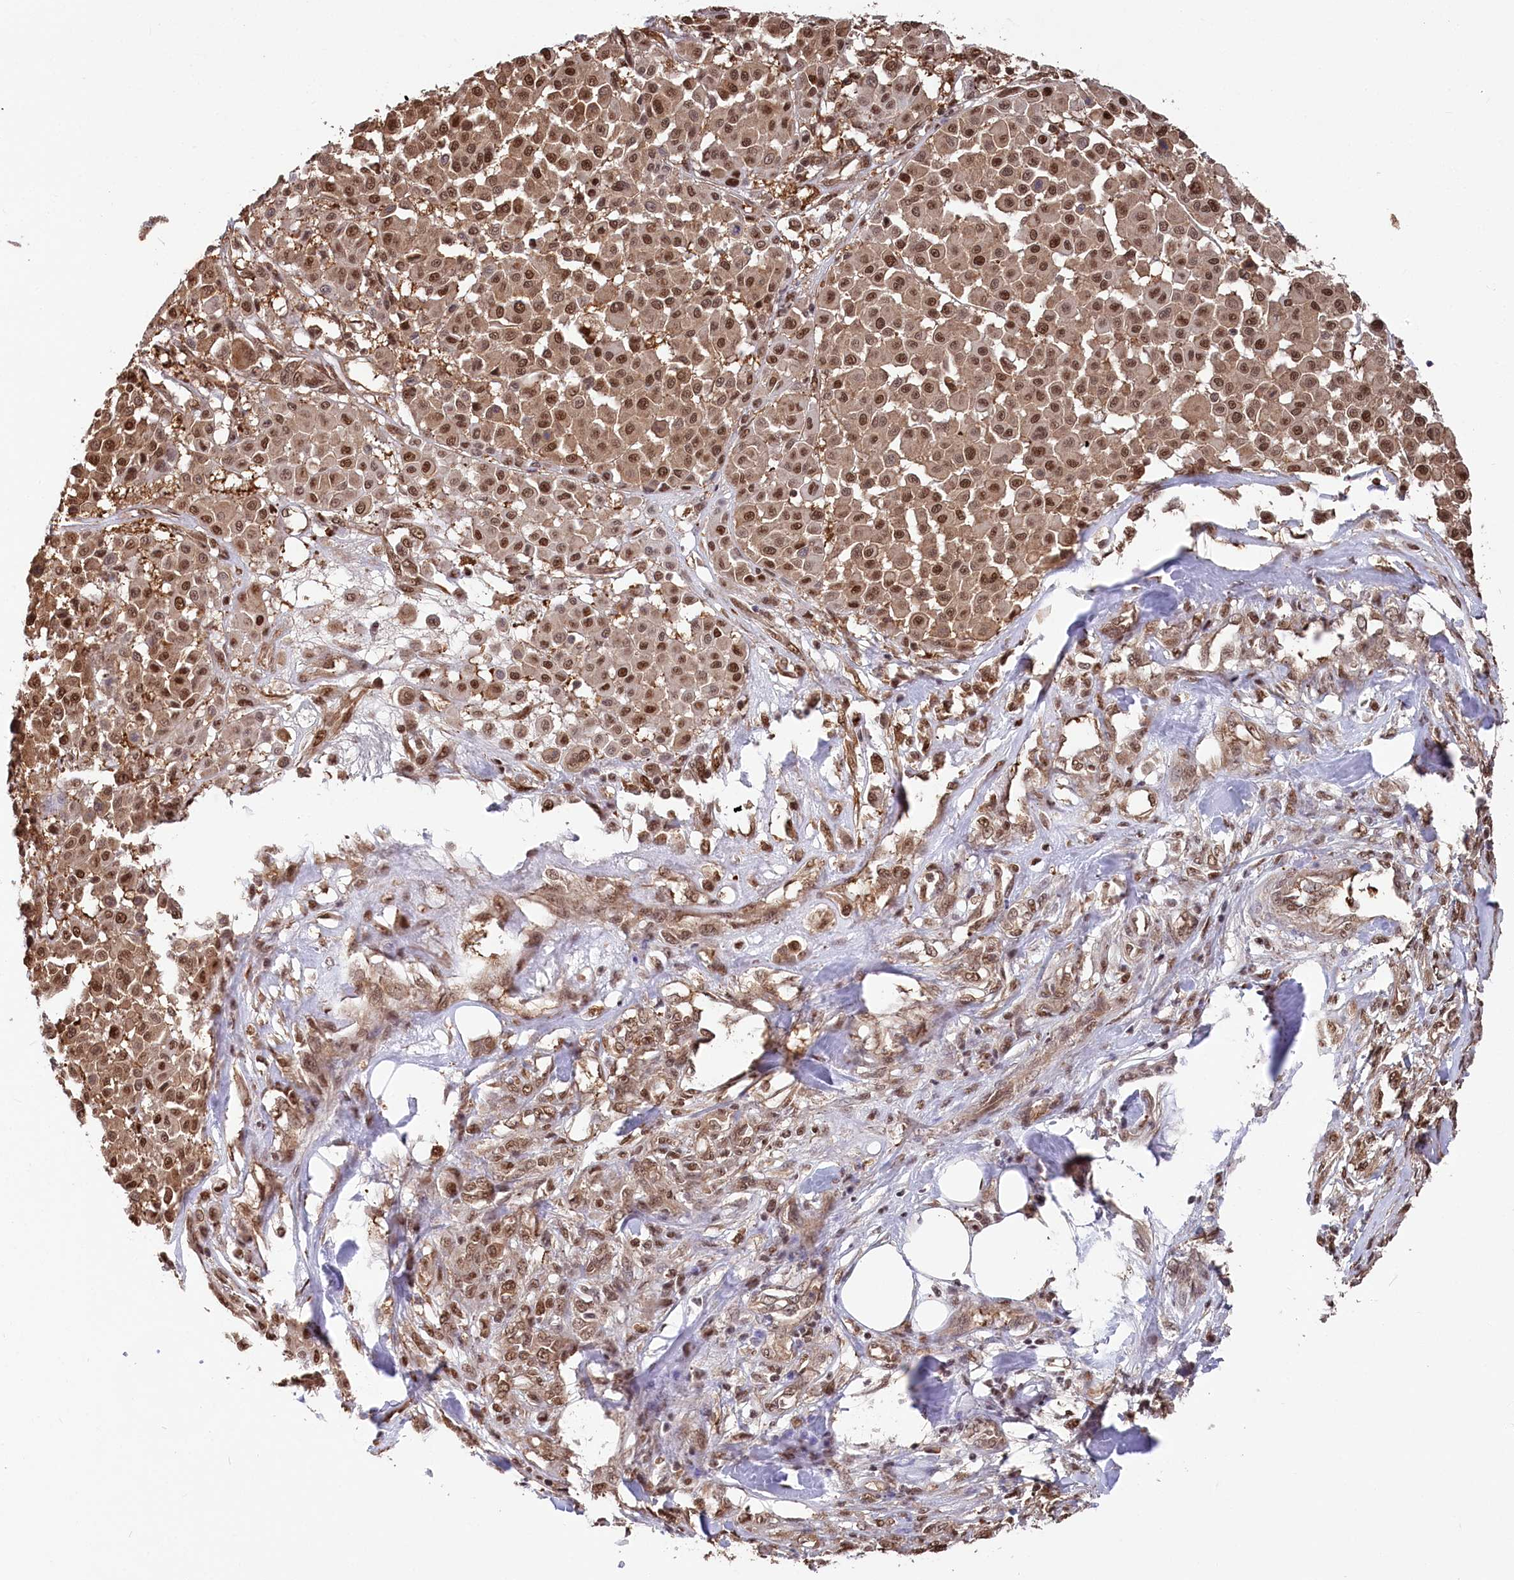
{"staining": {"intensity": "moderate", "quantity": ">75%", "location": "cytoplasmic/membranous,nuclear"}, "tissue": "melanoma", "cell_type": "Tumor cells", "image_type": "cancer", "snomed": [{"axis": "morphology", "description": "Malignant melanoma, Metastatic site"}, {"axis": "topography", "description": "Soft tissue"}], "caption": "Tumor cells demonstrate medium levels of moderate cytoplasmic/membranous and nuclear positivity in approximately >75% of cells in malignant melanoma (metastatic site). (Brightfield microscopy of DAB IHC at high magnification).", "gene": "PSMA1", "patient": {"sex": "male", "age": 41}}